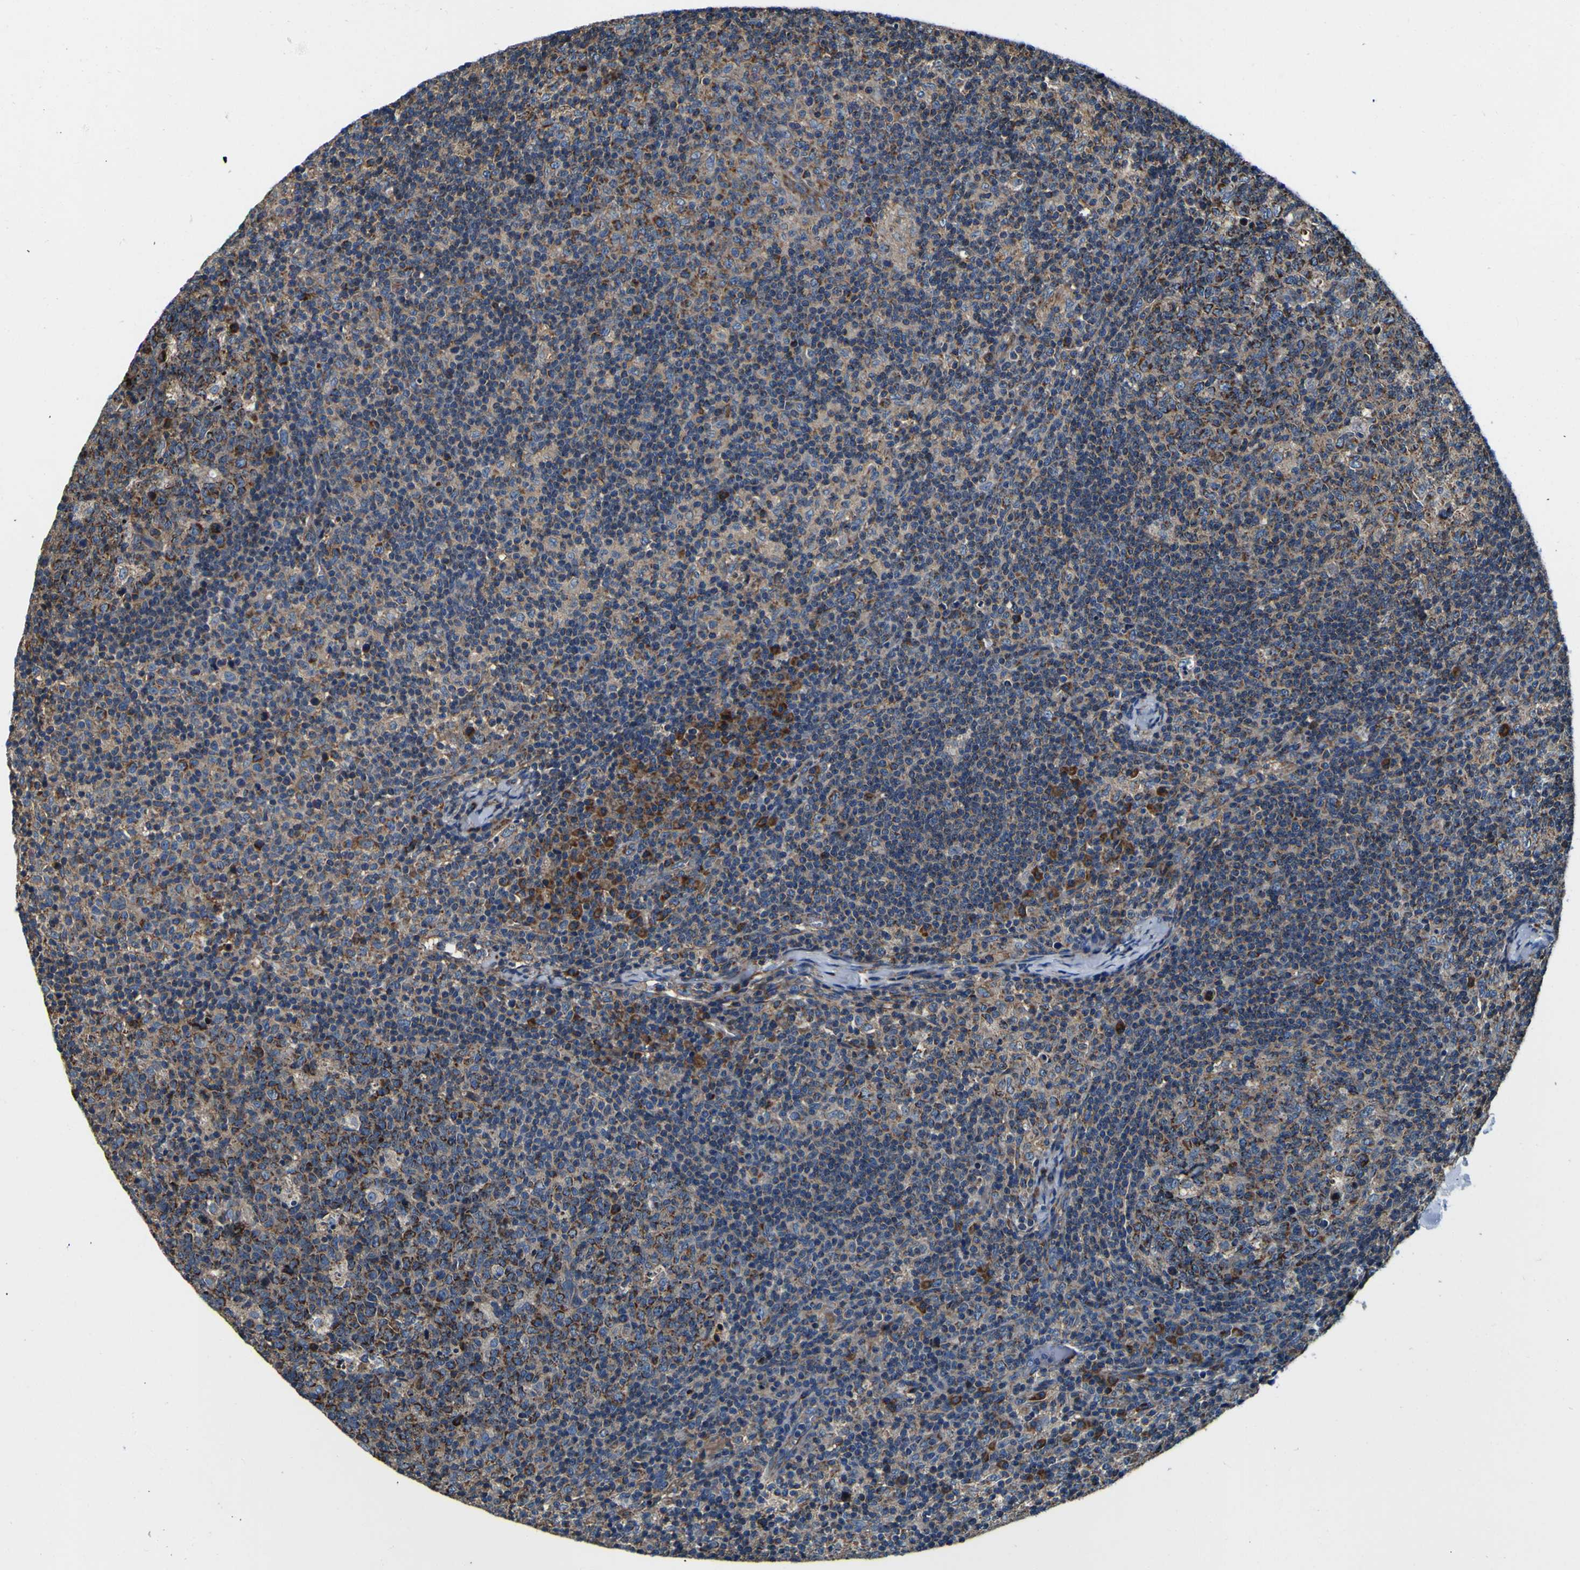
{"staining": {"intensity": "moderate", "quantity": "25%-75%", "location": "cytoplasmic/membranous"}, "tissue": "lymph node", "cell_type": "Germinal center cells", "image_type": "normal", "snomed": [{"axis": "morphology", "description": "Normal tissue, NOS"}, {"axis": "morphology", "description": "Inflammation, NOS"}, {"axis": "topography", "description": "Lymph node"}], "caption": "High-power microscopy captured an IHC image of unremarkable lymph node, revealing moderate cytoplasmic/membranous positivity in approximately 25%-75% of germinal center cells. (DAB = brown stain, brightfield microscopy at high magnification).", "gene": "INPP5A", "patient": {"sex": "male", "age": 55}}